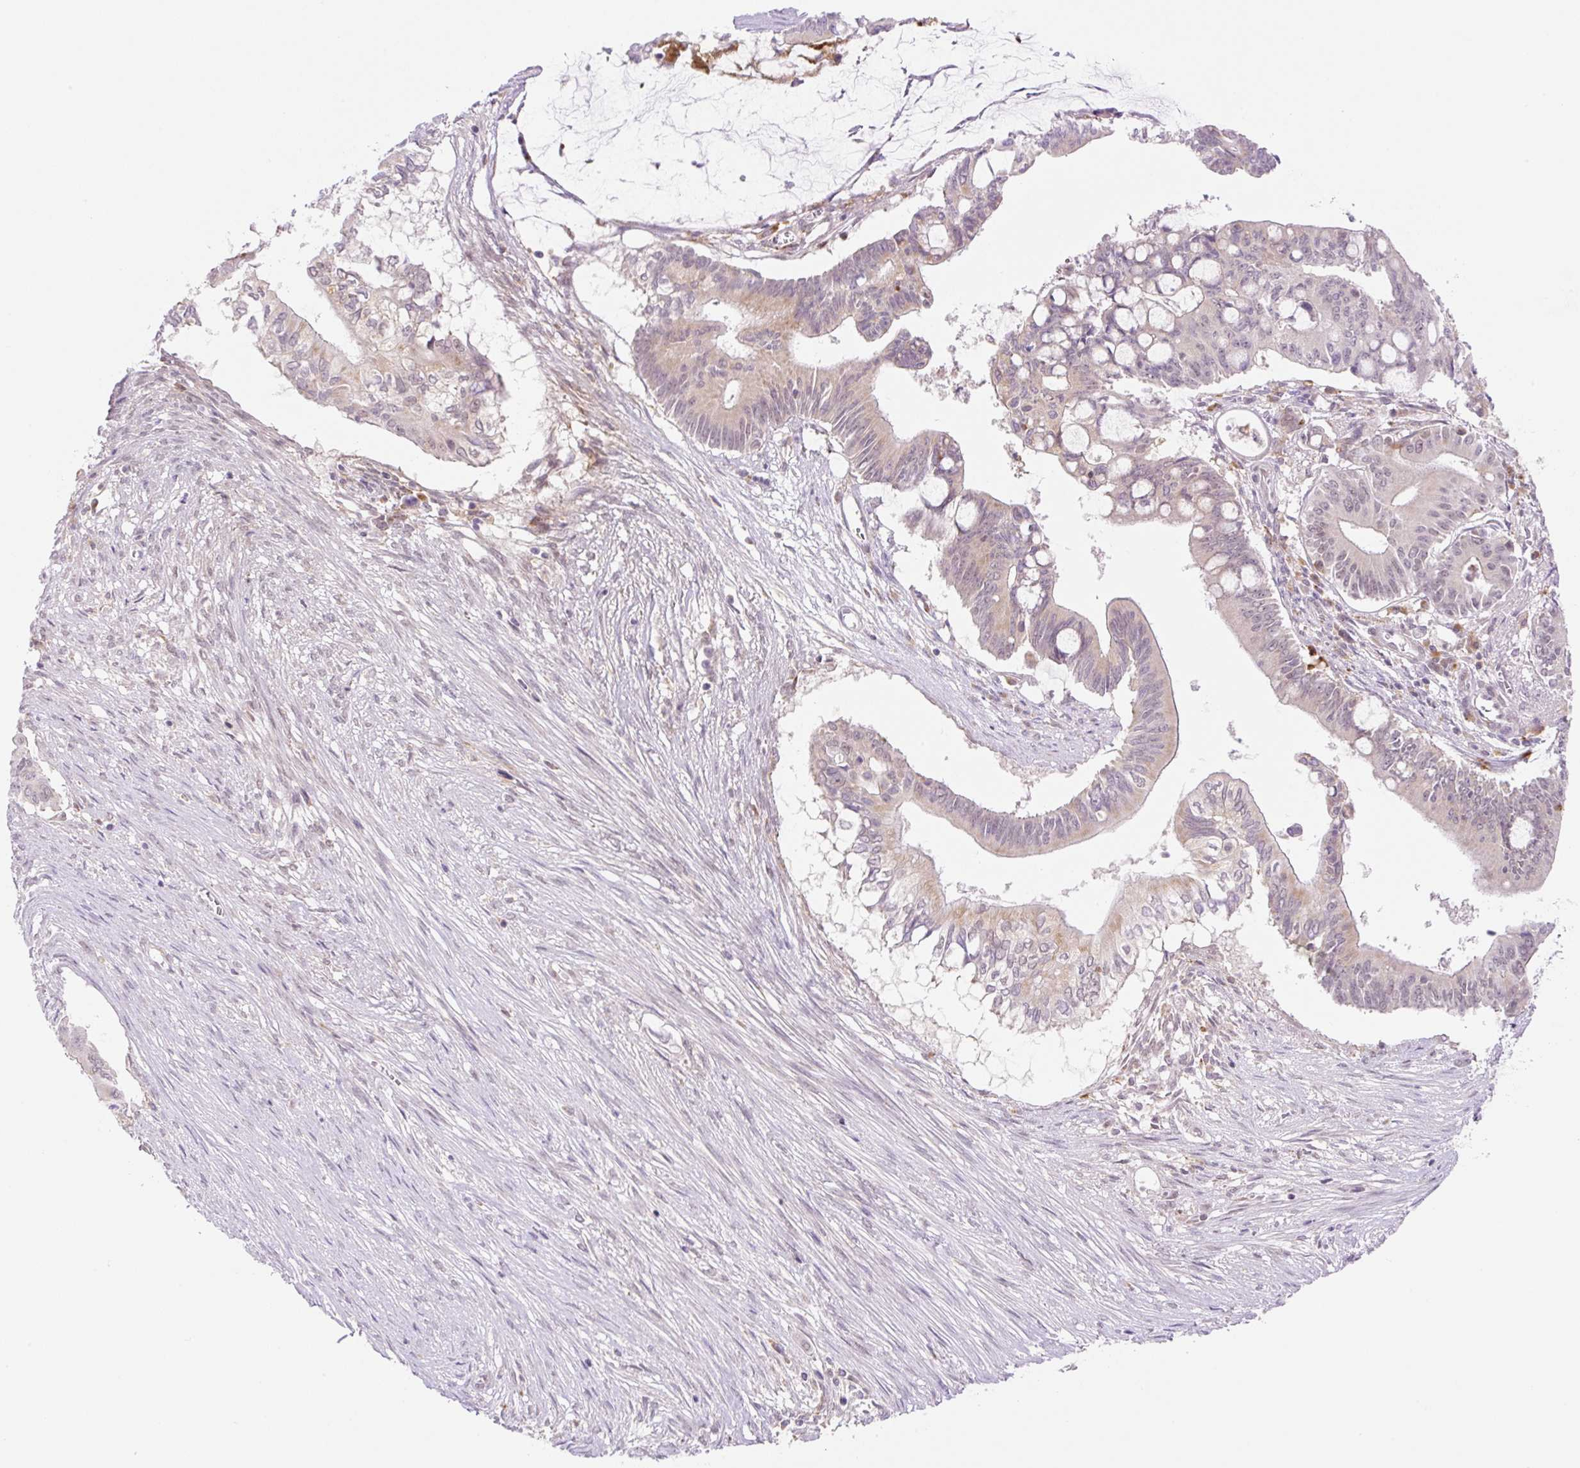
{"staining": {"intensity": "weak", "quantity": "25%-75%", "location": "cytoplasmic/membranous"}, "tissue": "pancreatic cancer", "cell_type": "Tumor cells", "image_type": "cancer", "snomed": [{"axis": "morphology", "description": "Adenocarcinoma, NOS"}, {"axis": "topography", "description": "Pancreas"}], "caption": "Tumor cells demonstrate weak cytoplasmic/membranous staining in about 25%-75% of cells in pancreatic adenocarcinoma.", "gene": "CEBPZOS", "patient": {"sex": "male", "age": 68}}